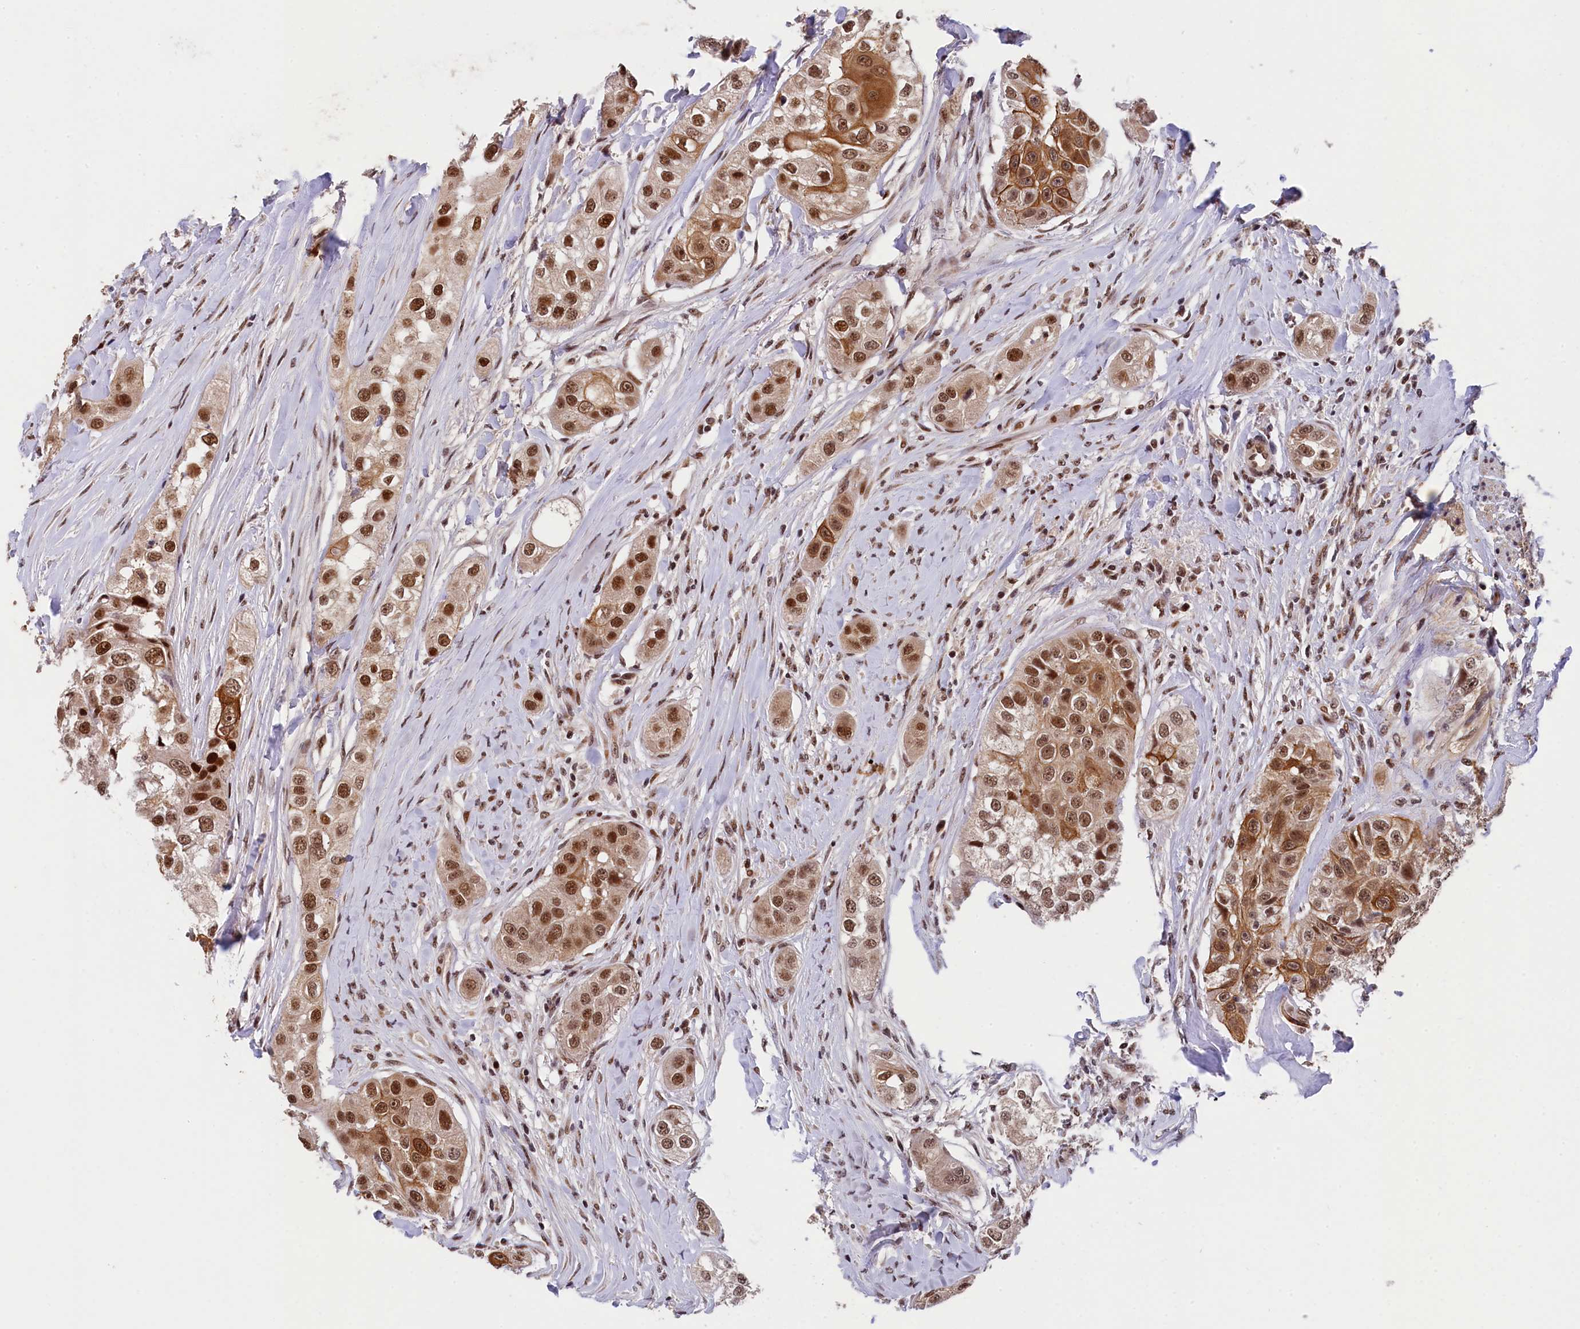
{"staining": {"intensity": "strong", "quantity": ">75%", "location": "cytoplasmic/membranous,nuclear"}, "tissue": "head and neck cancer", "cell_type": "Tumor cells", "image_type": "cancer", "snomed": [{"axis": "morphology", "description": "Normal tissue, NOS"}, {"axis": "morphology", "description": "Squamous cell carcinoma, NOS"}, {"axis": "topography", "description": "Skeletal muscle"}, {"axis": "topography", "description": "Head-Neck"}], "caption": "Head and neck squamous cell carcinoma stained with DAB (3,3'-diaminobenzidine) immunohistochemistry exhibits high levels of strong cytoplasmic/membranous and nuclear expression in approximately >75% of tumor cells.", "gene": "ADIG", "patient": {"sex": "male", "age": 51}}